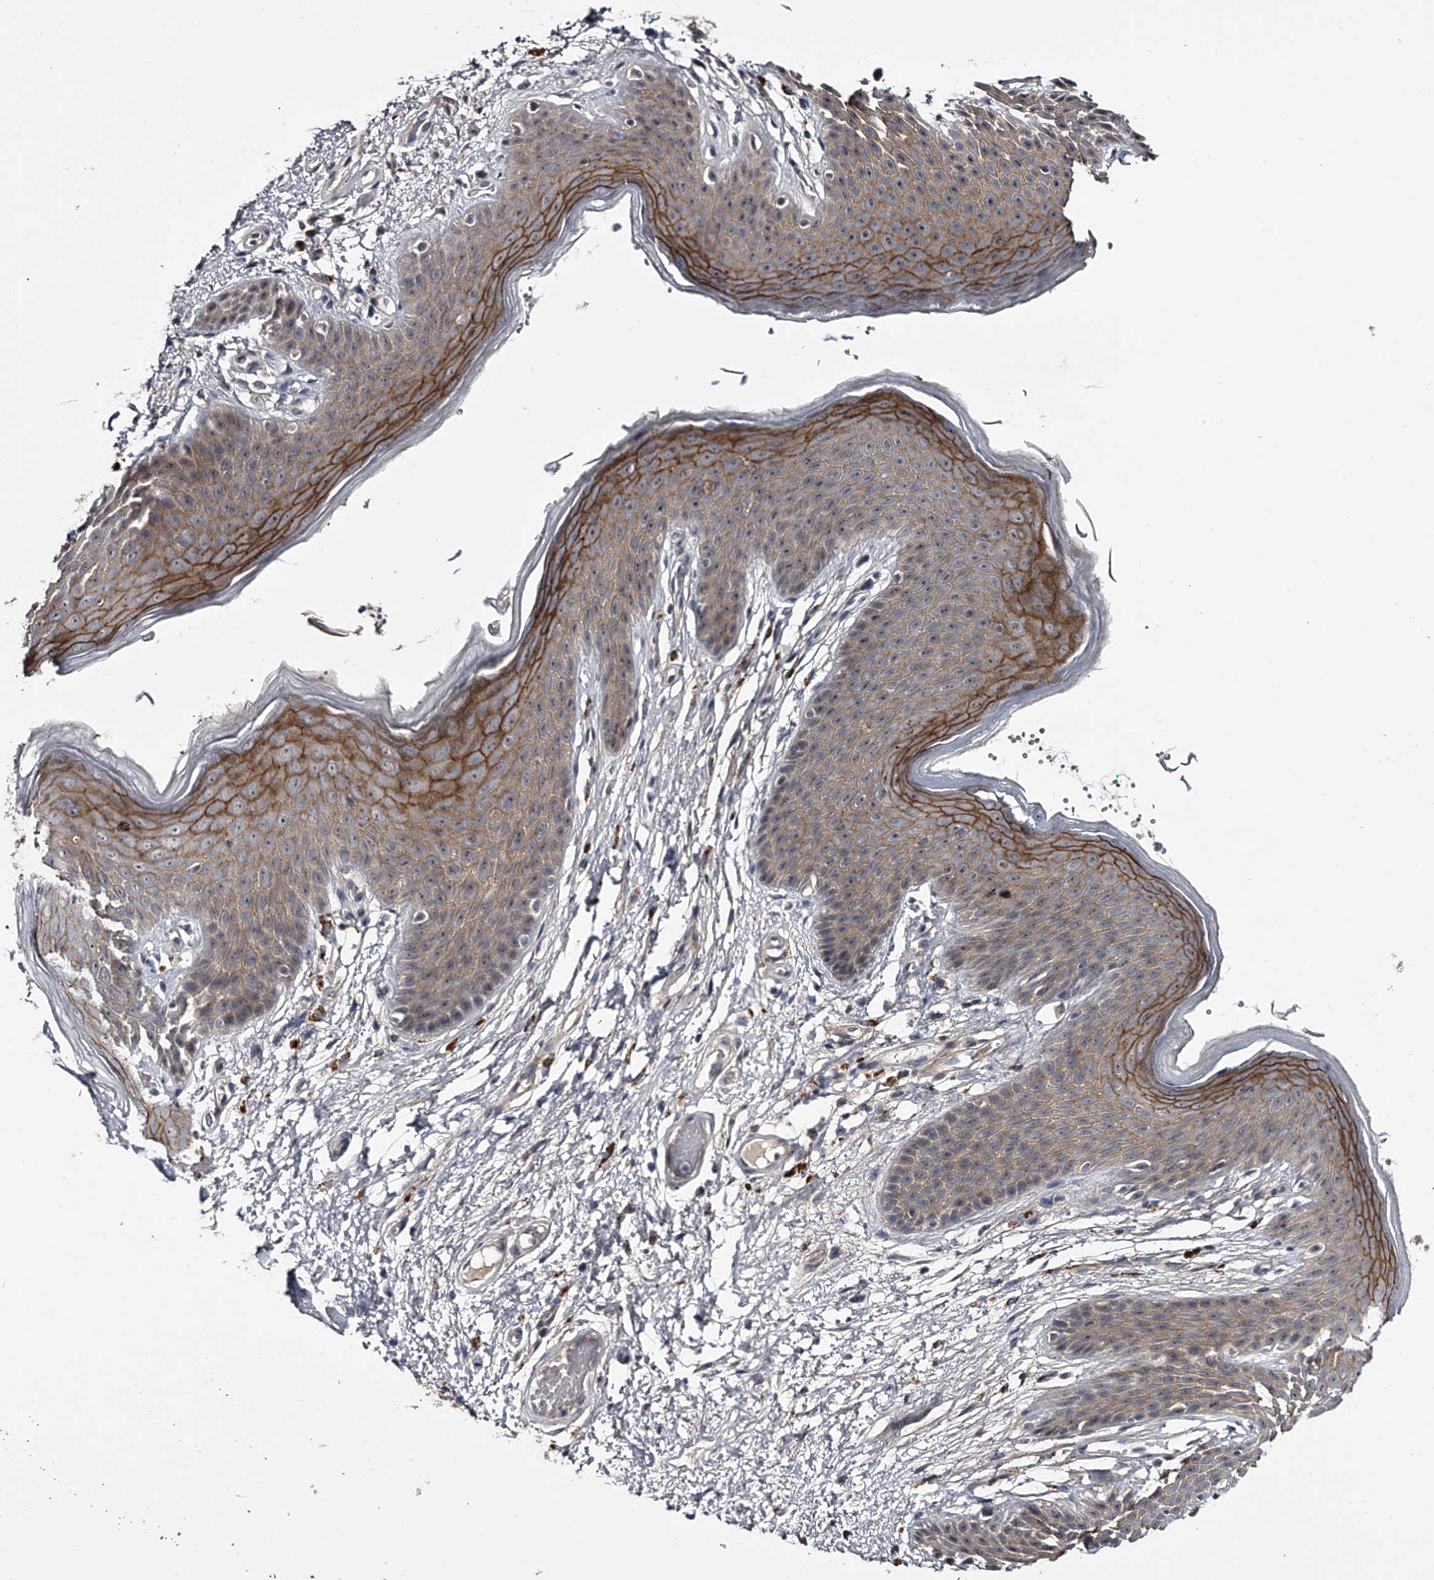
{"staining": {"intensity": "moderate", "quantity": "25%-75%", "location": "cytoplasmic/membranous,nuclear"}, "tissue": "skin", "cell_type": "Epidermal cells", "image_type": "normal", "snomed": [{"axis": "morphology", "description": "Normal tissue, NOS"}, {"axis": "topography", "description": "Anal"}], "caption": "The histopathology image demonstrates a brown stain indicating the presence of a protein in the cytoplasmic/membranous,nuclear of epidermal cells in skin. The staining was performed using DAB (3,3'-diaminobenzidine) to visualize the protein expression in brown, while the nuclei were stained in blue with hematoxylin (Magnification: 20x).", "gene": "MDN1", "patient": {"sex": "male", "age": 74}}